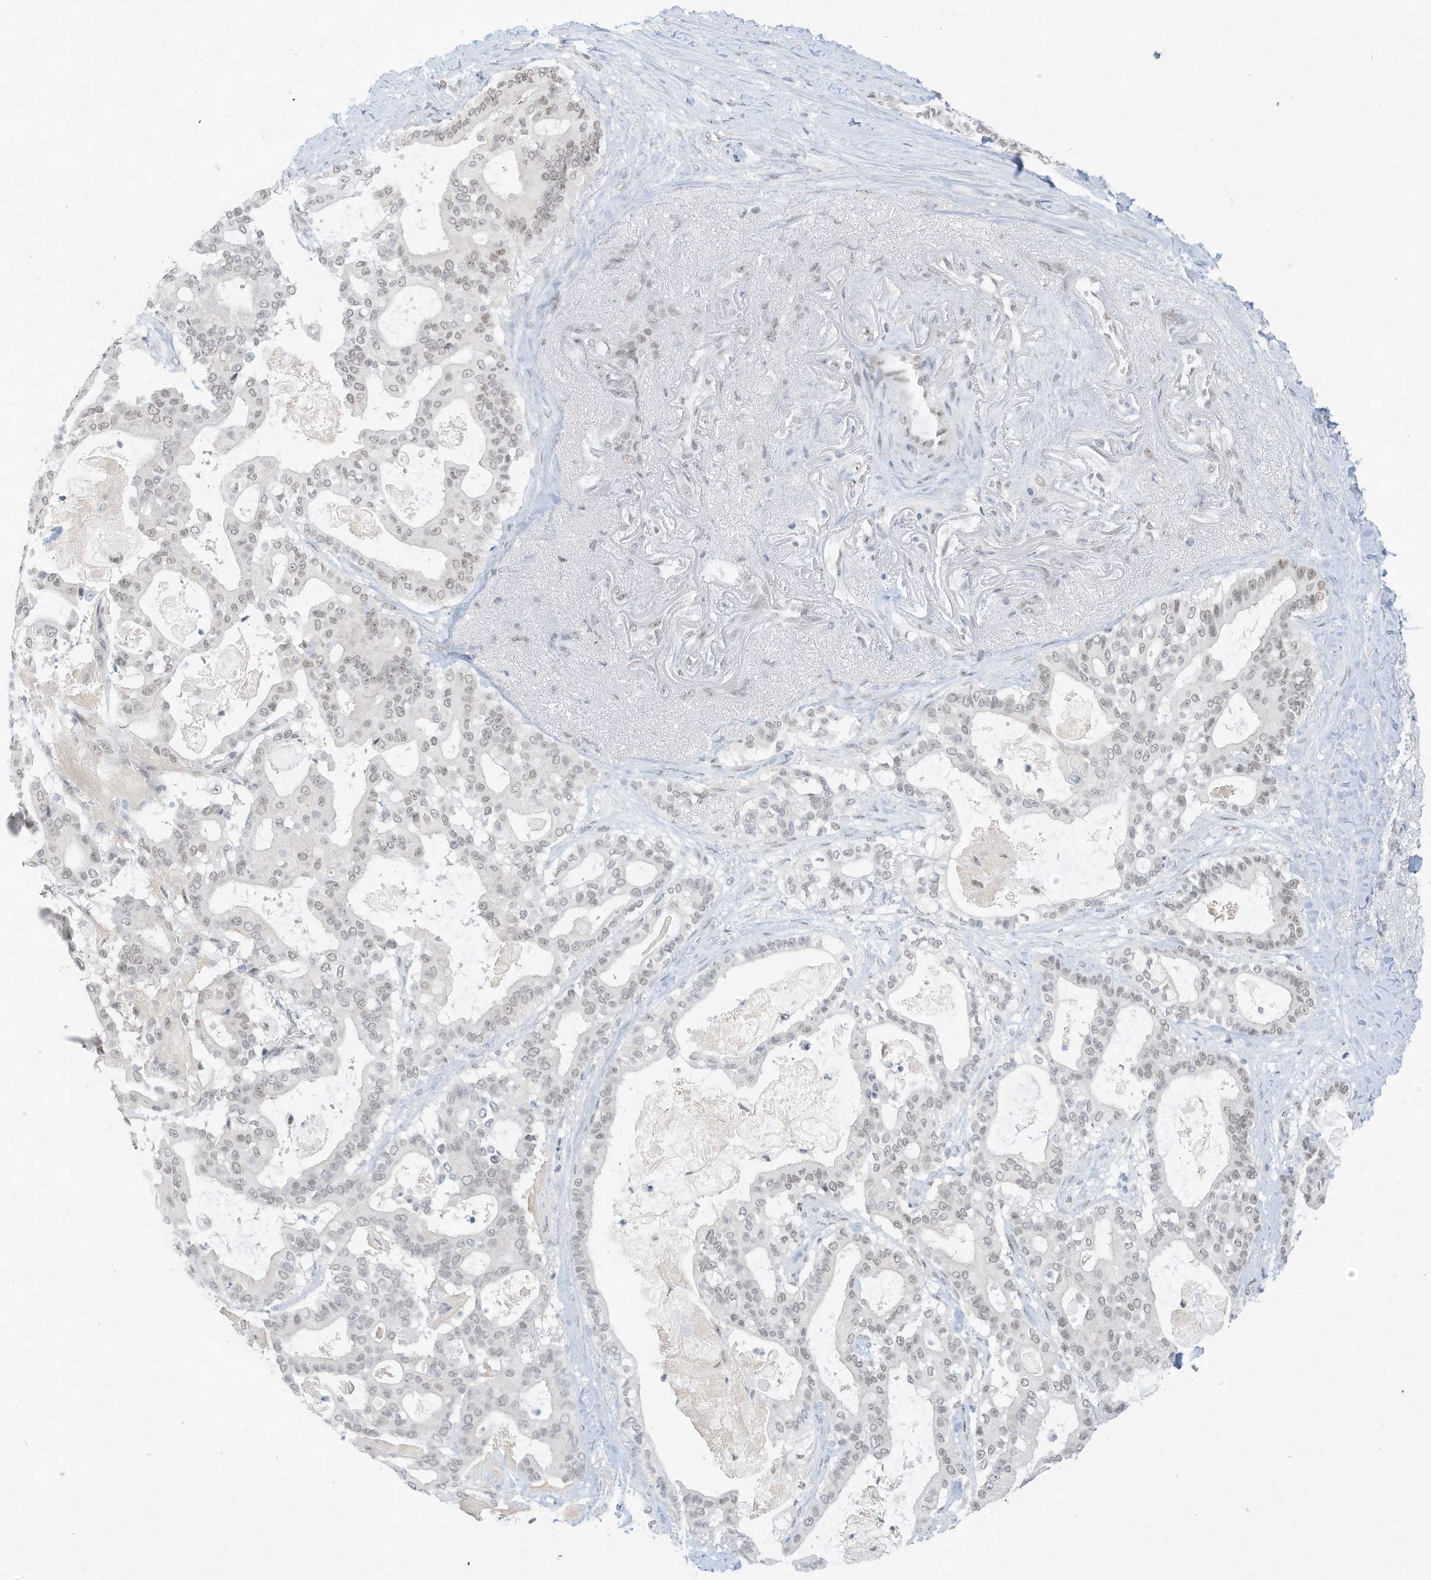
{"staining": {"intensity": "weak", "quantity": "25%-75%", "location": "nuclear"}, "tissue": "pancreatic cancer", "cell_type": "Tumor cells", "image_type": "cancer", "snomed": [{"axis": "morphology", "description": "Adenocarcinoma, NOS"}, {"axis": "topography", "description": "Pancreas"}], "caption": "Weak nuclear protein staining is identified in approximately 25%-75% of tumor cells in pancreatic adenocarcinoma. Ihc stains the protein of interest in brown and the nuclei are stained blue.", "gene": "PGC", "patient": {"sex": "male", "age": 63}}